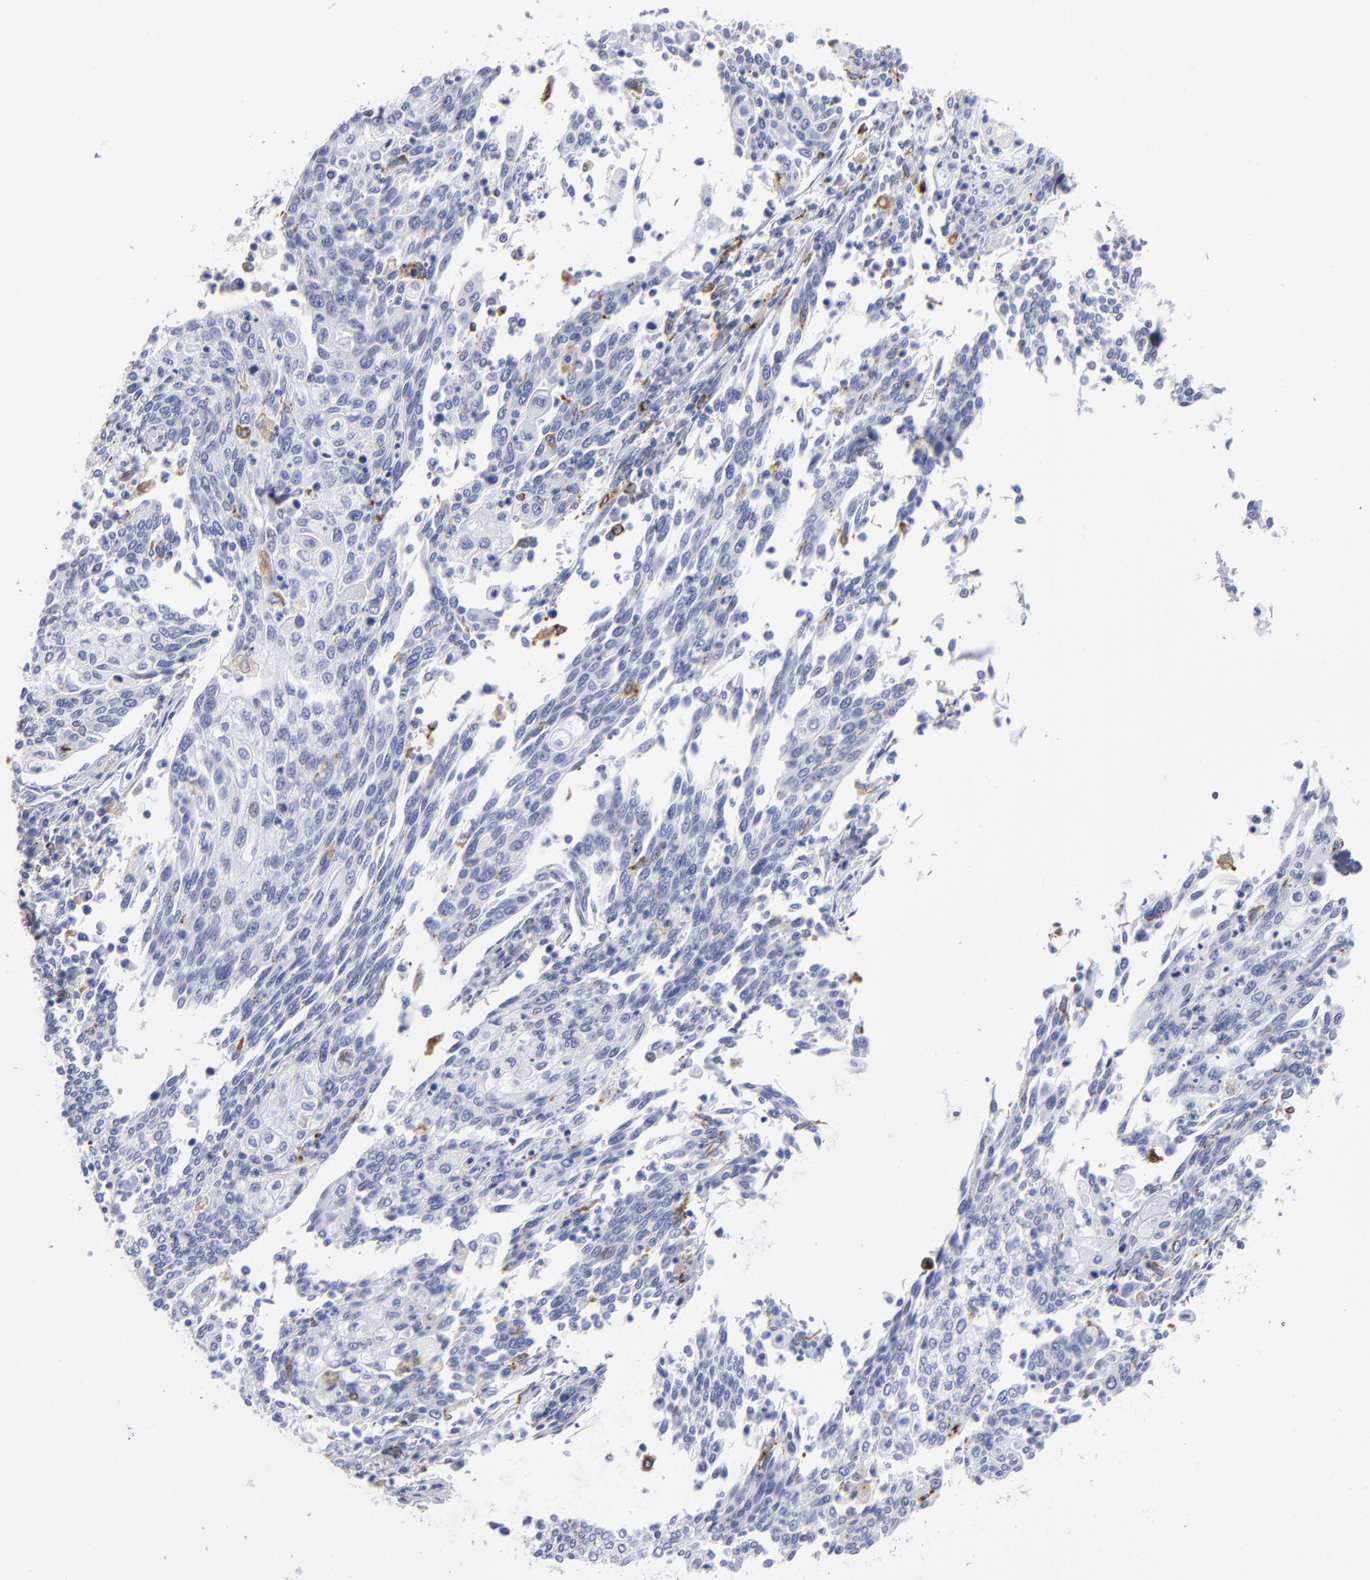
{"staining": {"intensity": "negative", "quantity": "none", "location": "none"}, "tissue": "cervical cancer", "cell_type": "Tumor cells", "image_type": "cancer", "snomed": [{"axis": "morphology", "description": "Squamous cell carcinoma, NOS"}, {"axis": "topography", "description": "Cervix"}], "caption": "This is an immunohistochemistry (IHC) micrograph of human squamous cell carcinoma (cervical). There is no positivity in tumor cells.", "gene": "CD180", "patient": {"sex": "female", "age": 40}}